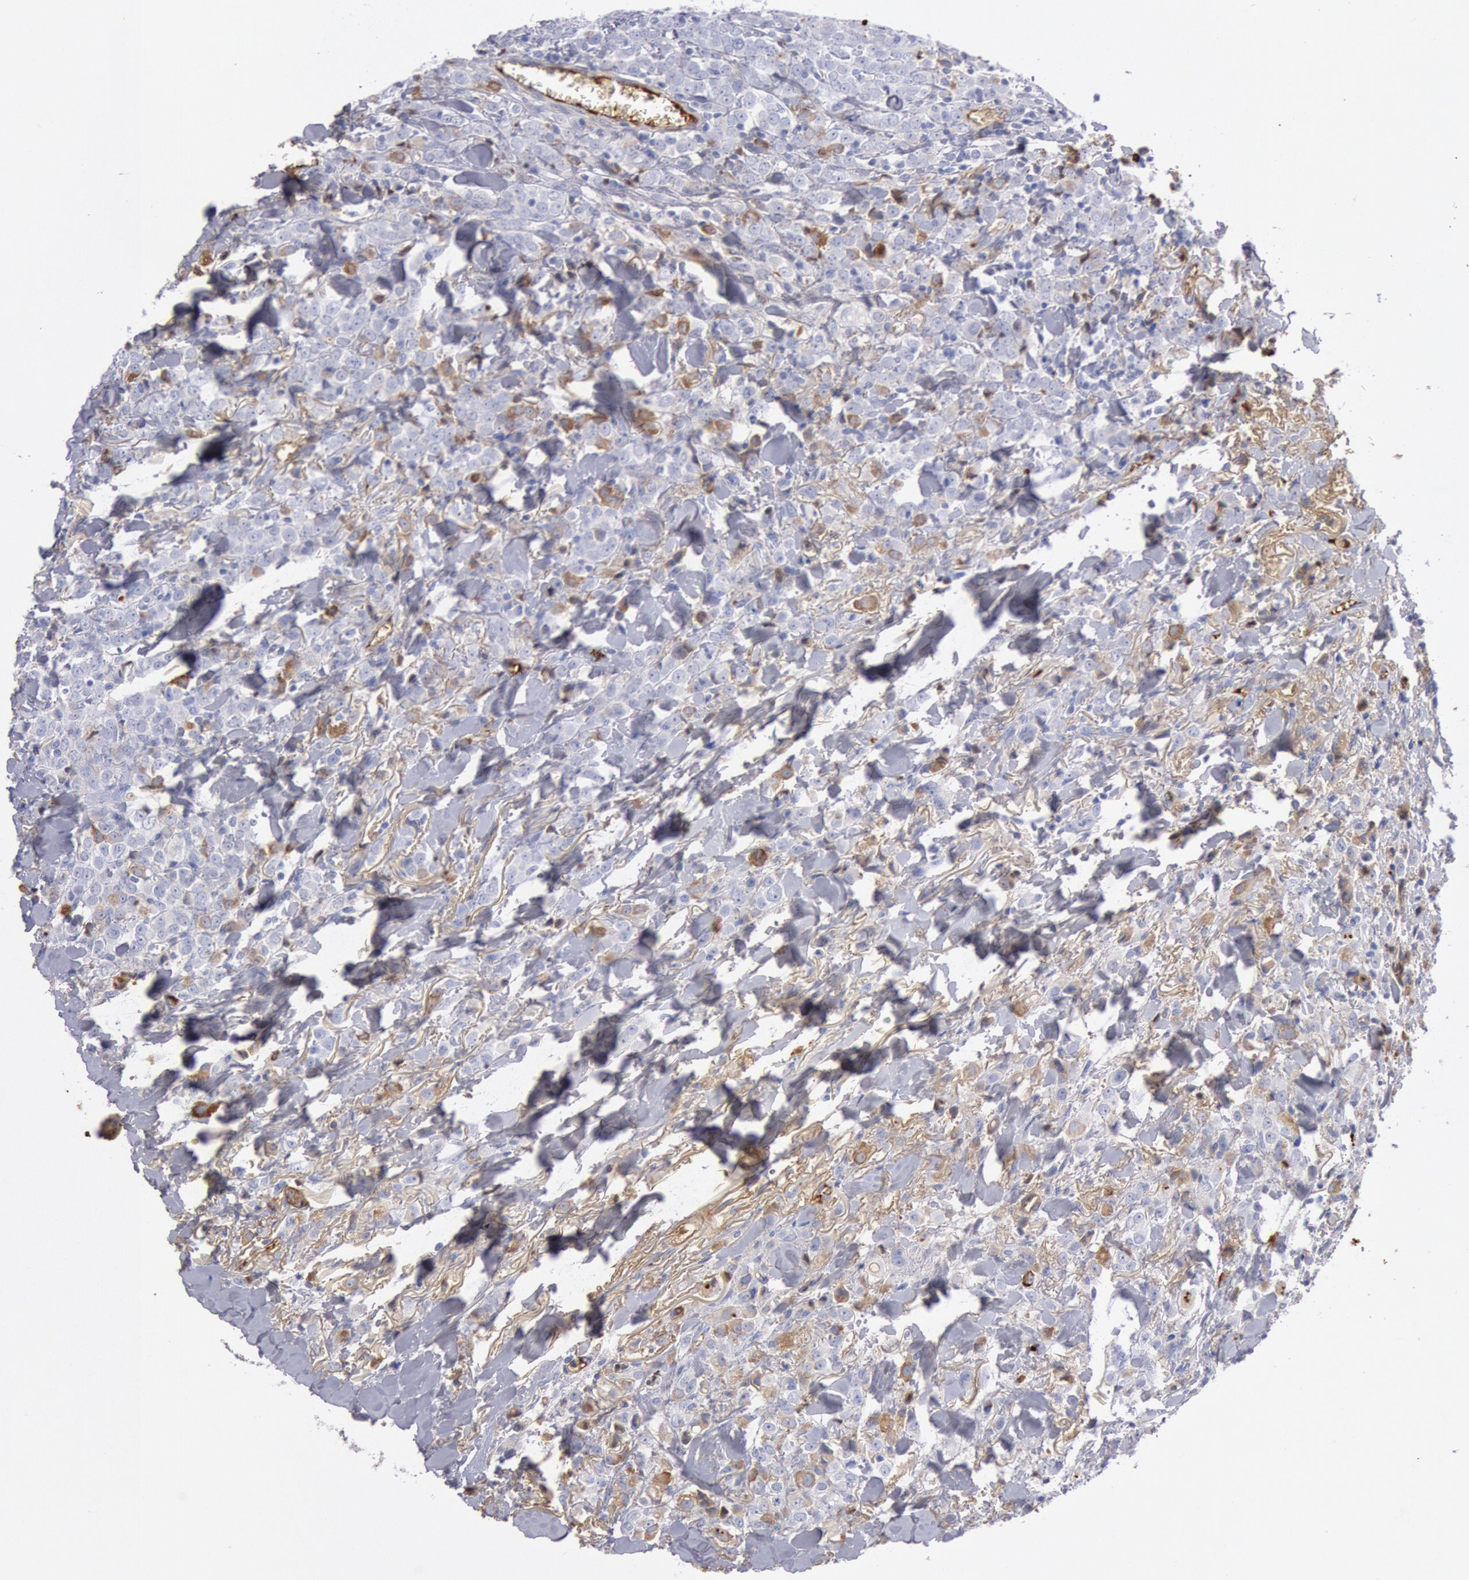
{"staining": {"intensity": "strong", "quantity": "25%-75%", "location": "cytoplasmic/membranous"}, "tissue": "breast cancer", "cell_type": "Tumor cells", "image_type": "cancer", "snomed": [{"axis": "morphology", "description": "Lobular carcinoma"}, {"axis": "topography", "description": "Breast"}], "caption": "Protein staining by immunohistochemistry (IHC) demonstrates strong cytoplasmic/membranous expression in about 25%-75% of tumor cells in breast lobular carcinoma.", "gene": "IGHA1", "patient": {"sex": "female", "age": 57}}